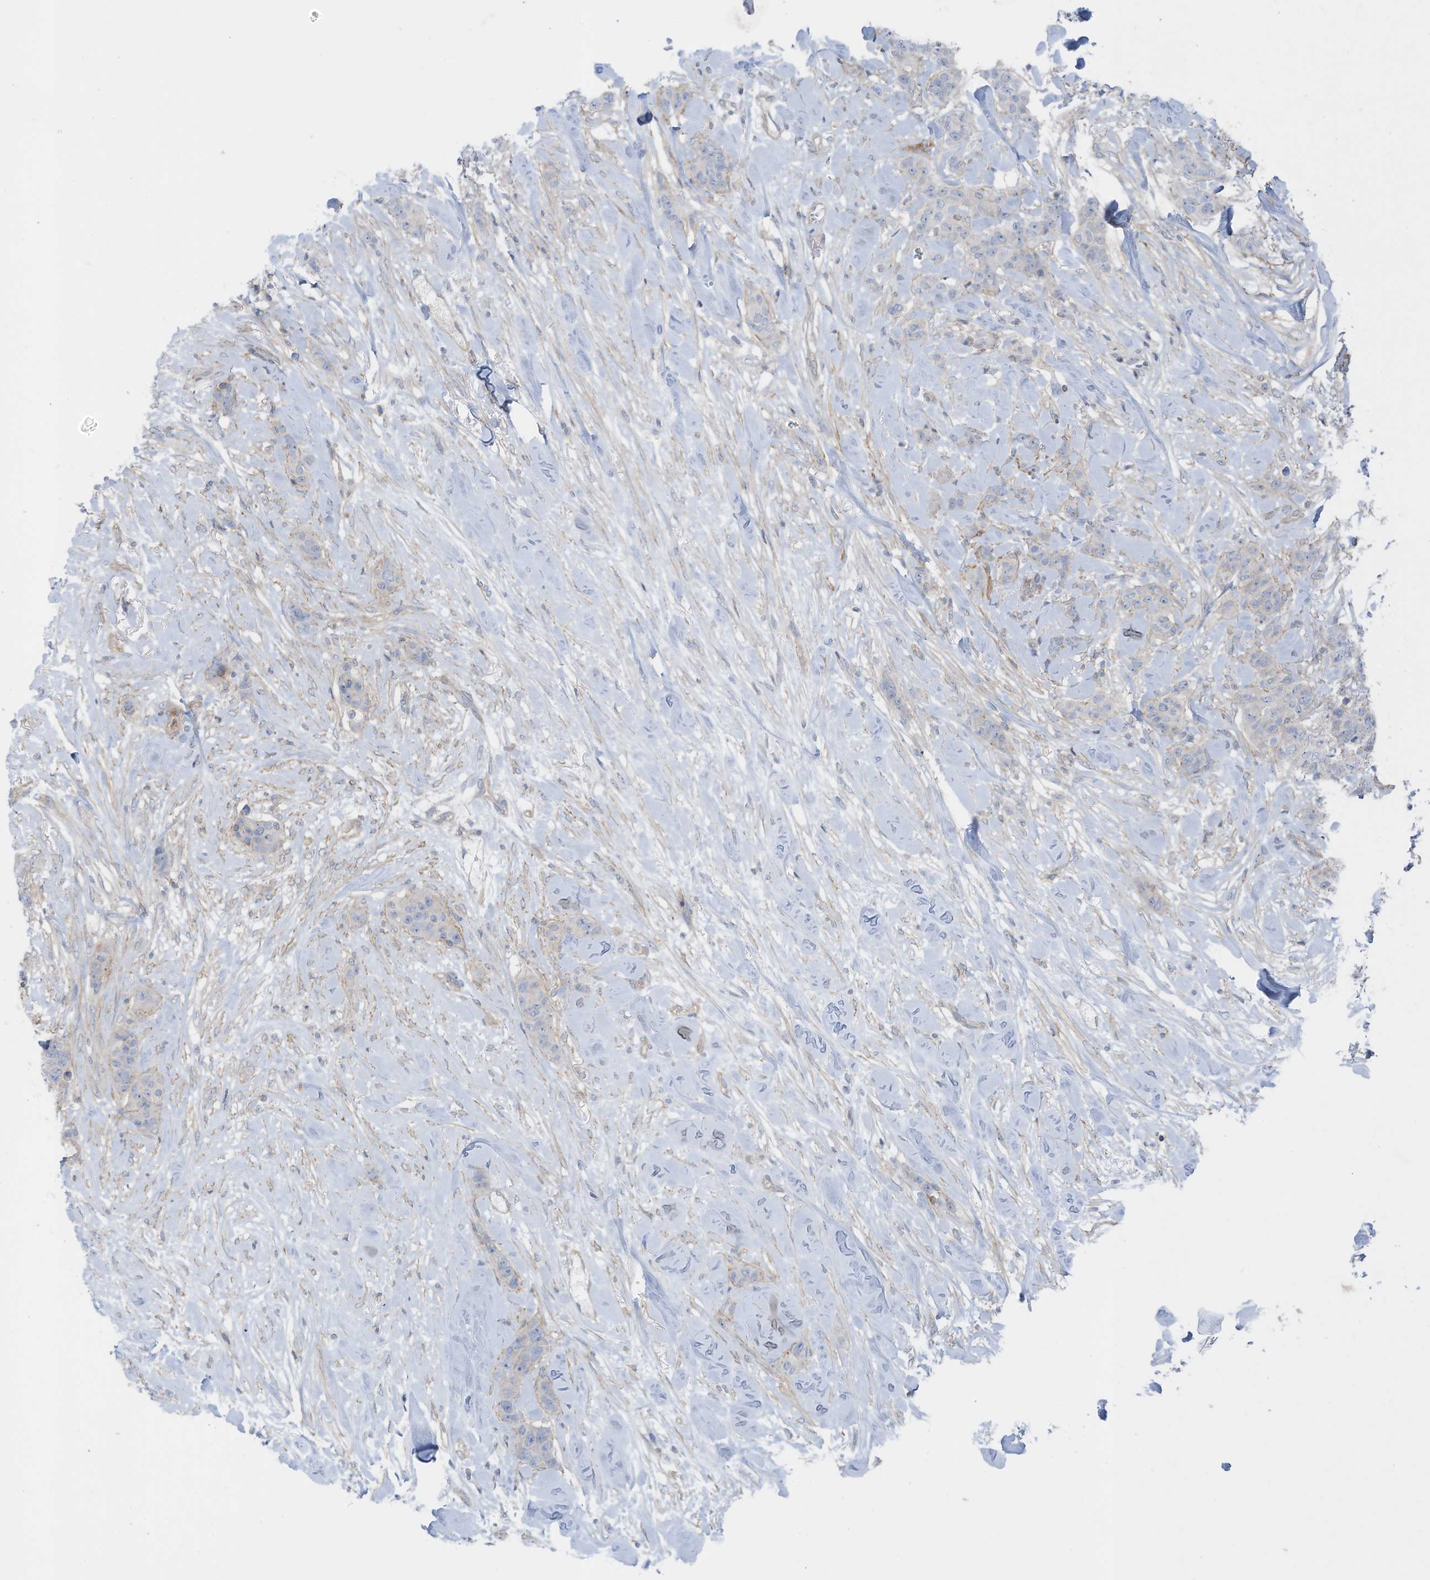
{"staining": {"intensity": "negative", "quantity": "none", "location": "none"}, "tissue": "breast cancer", "cell_type": "Tumor cells", "image_type": "cancer", "snomed": [{"axis": "morphology", "description": "Duct carcinoma"}, {"axis": "topography", "description": "Breast"}], "caption": "Immunohistochemistry (IHC) of invasive ductal carcinoma (breast) displays no positivity in tumor cells.", "gene": "ZNF846", "patient": {"sex": "female", "age": 40}}